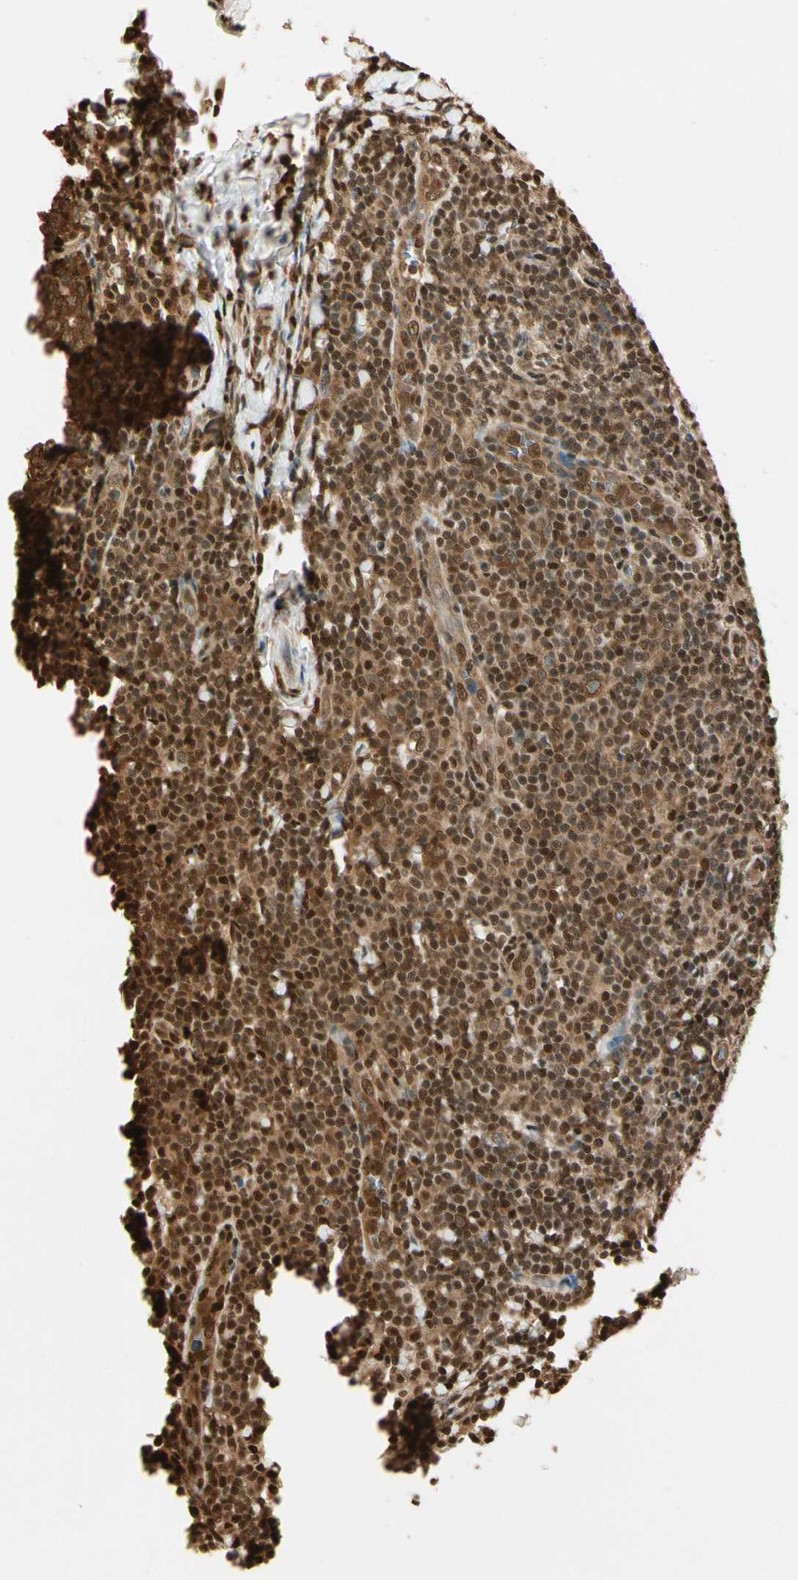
{"staining": {"intensity": "moderate", "quantity": ">75%", "location": "cytoplasmic/membranous,nuclear"}, "tissue": "tonsil", "cell_type": "Germinal center cells", "image_type": "normal", "snomed": [{"axis": "morphology", "description": "Normal tissue, NOS"}, {"axis": "topography", "description": "Tonsil"}], "caption": "Protein analysis of benign tonsil demonstrates moderate cytoplasmic/membranous,nuclear positivity in approximately >75% of germinal center cells.", "gene": "PNCK", "patient": {"sex": "male", "age": 31}}